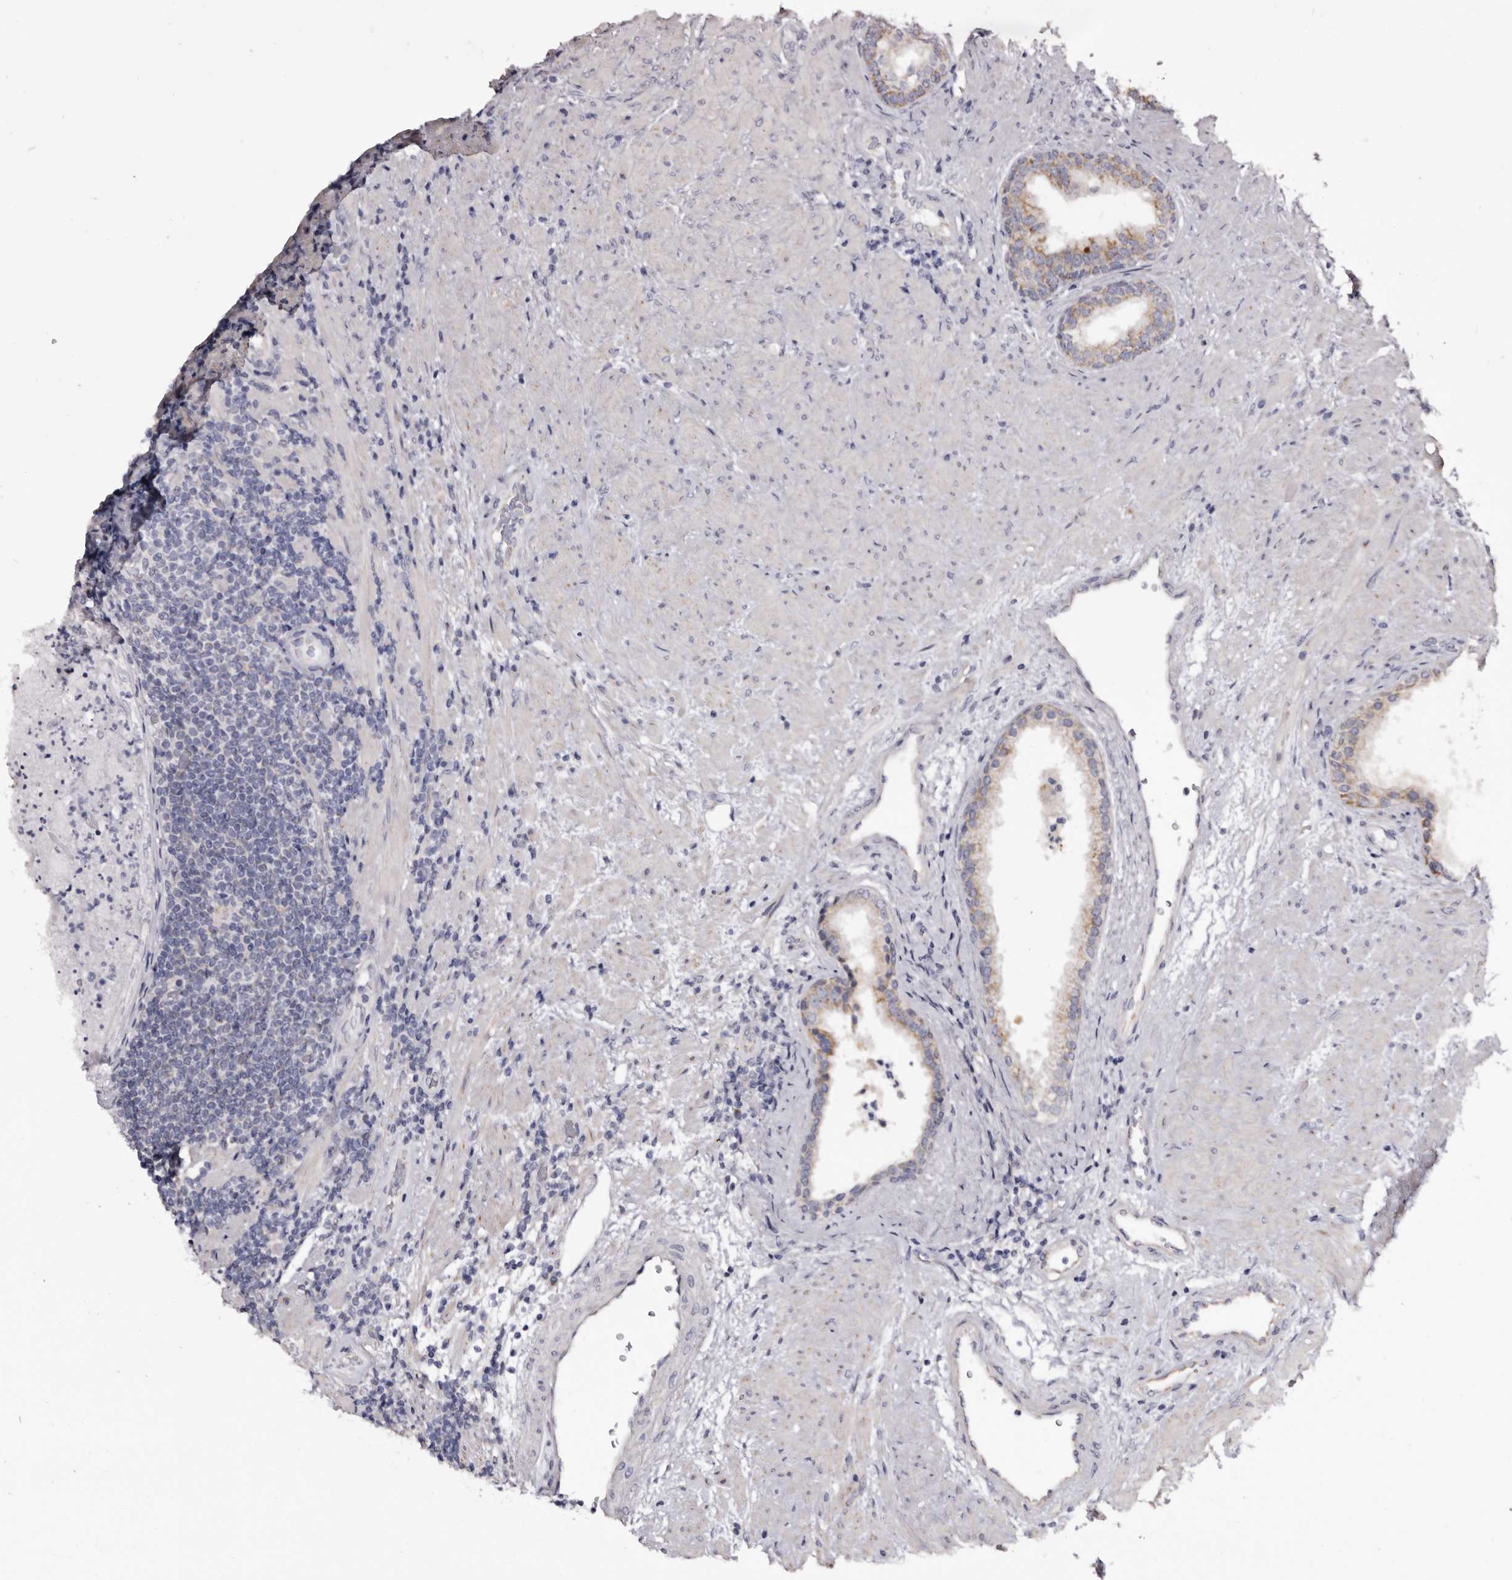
{"staining": {"intensity": "moderate", "quantity": "25%-75%", "location": "cytoplasmic/membranous"}, "tissue": "prostate", "cell_type": "Glandular cells", "image_type": "normal", "snomed": [{"axis": "morphology", "description": "Normal tissue, NOS"}, {"axis": "topography", "description": "Prostate"}], "caption": "Moderate cytoplasmic/membranous staining is identified in about 25%-75% of glandular cells in normal prostate. (IHC, brightfield microscopy, high magnification).", "gene": "CASQ1", "patient": {"sex": "male", "age": 76}}